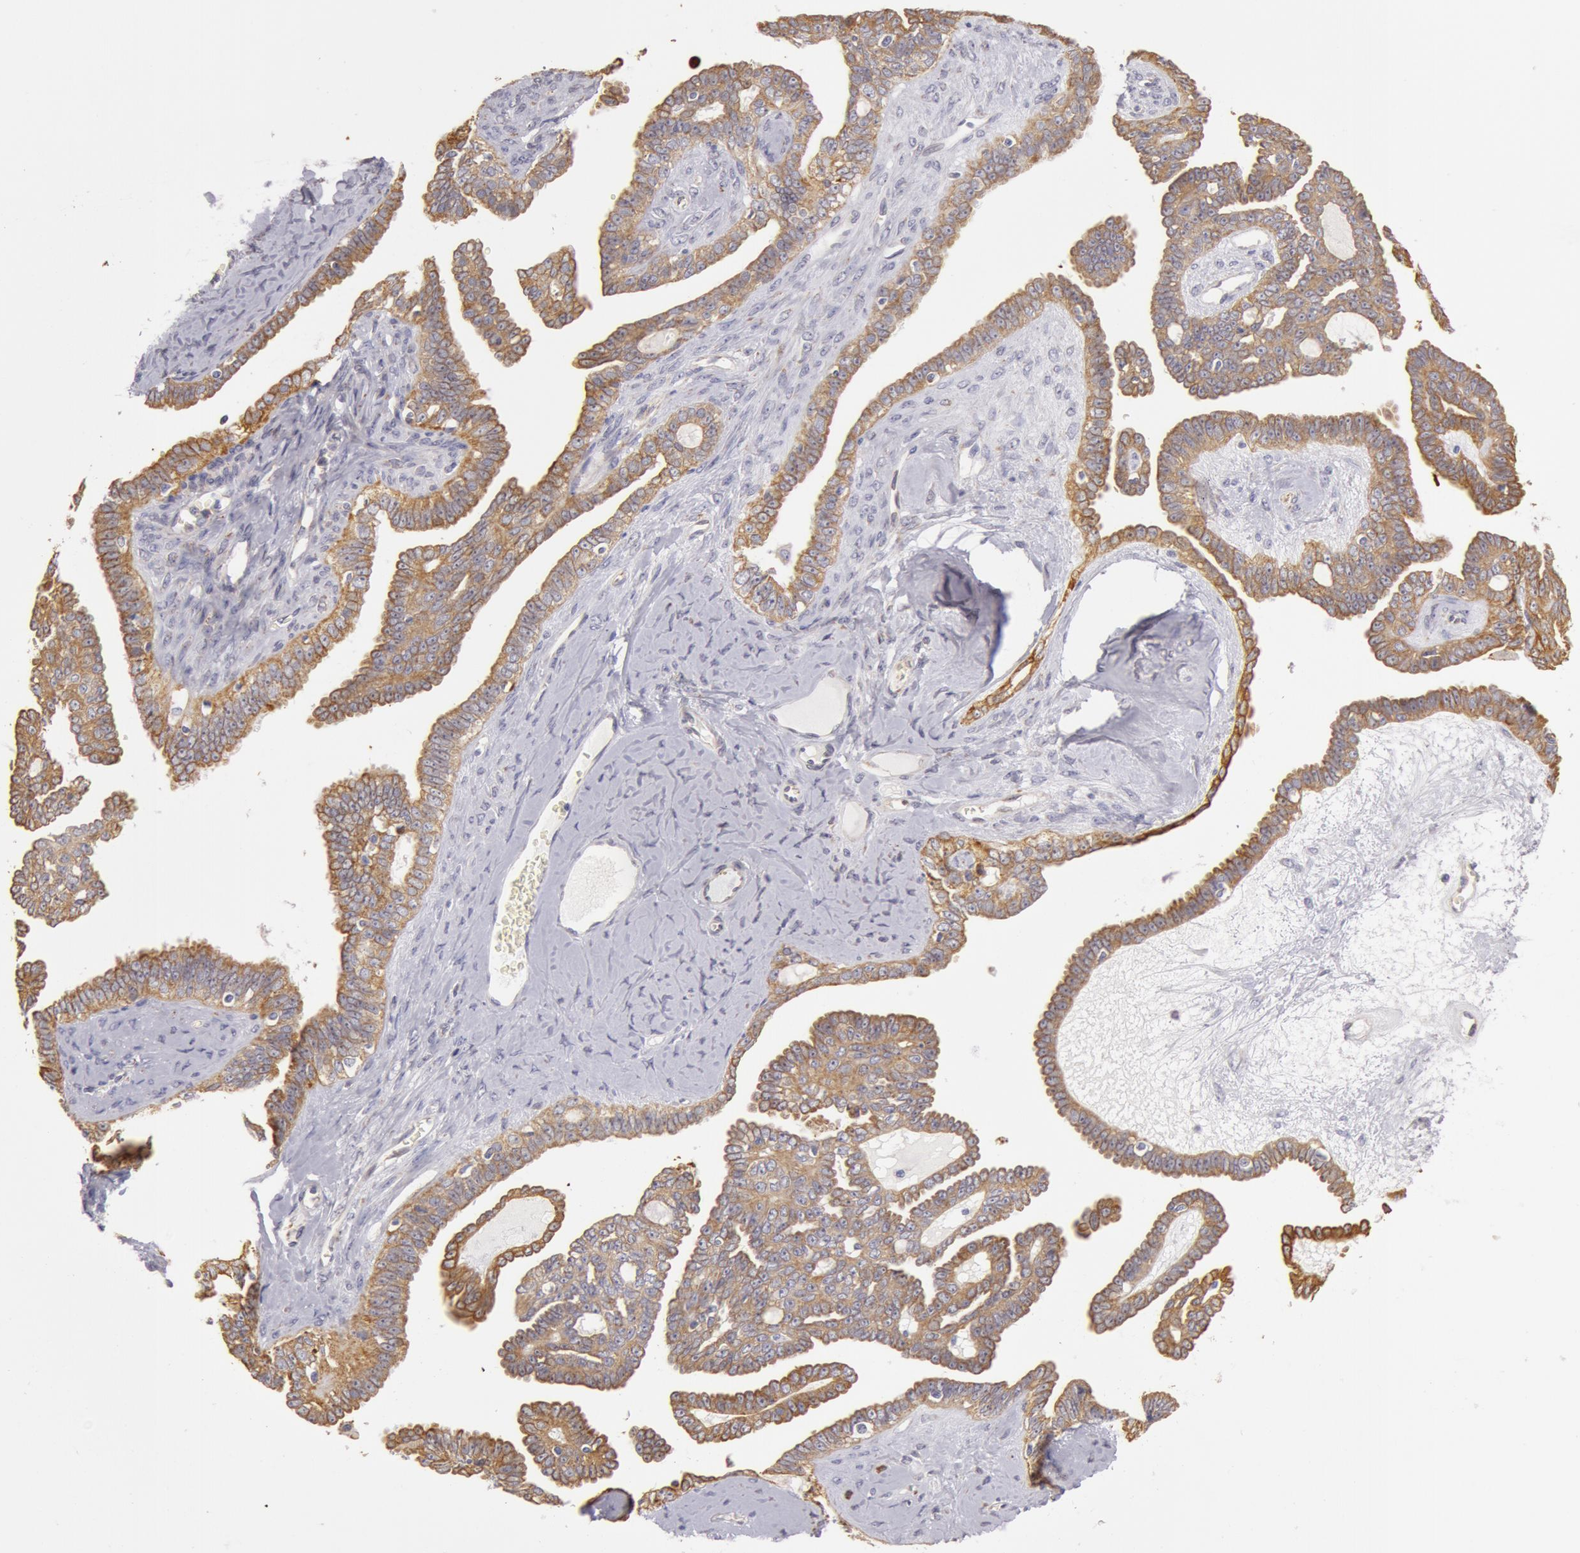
{"staining": {"intensity": "moderate", "quantity": ">75%", "location": "cytoplasmic/membranous"}, "tissue": "ovarian cancer", "cell_type": "Tumor cells", "image_type": "cancer", "snomed": [{"axis": "morphology", "description": "Cystadenocarcinoma, serous, NOS"}, {"axis": "topography", "description": "Ovary"}], "caption": "Ovarian cancer stained with a protein marker displays moderate staining in tumor cells.", "gene": "KRT18", "patient": {"sex": "female", "age": 71}}